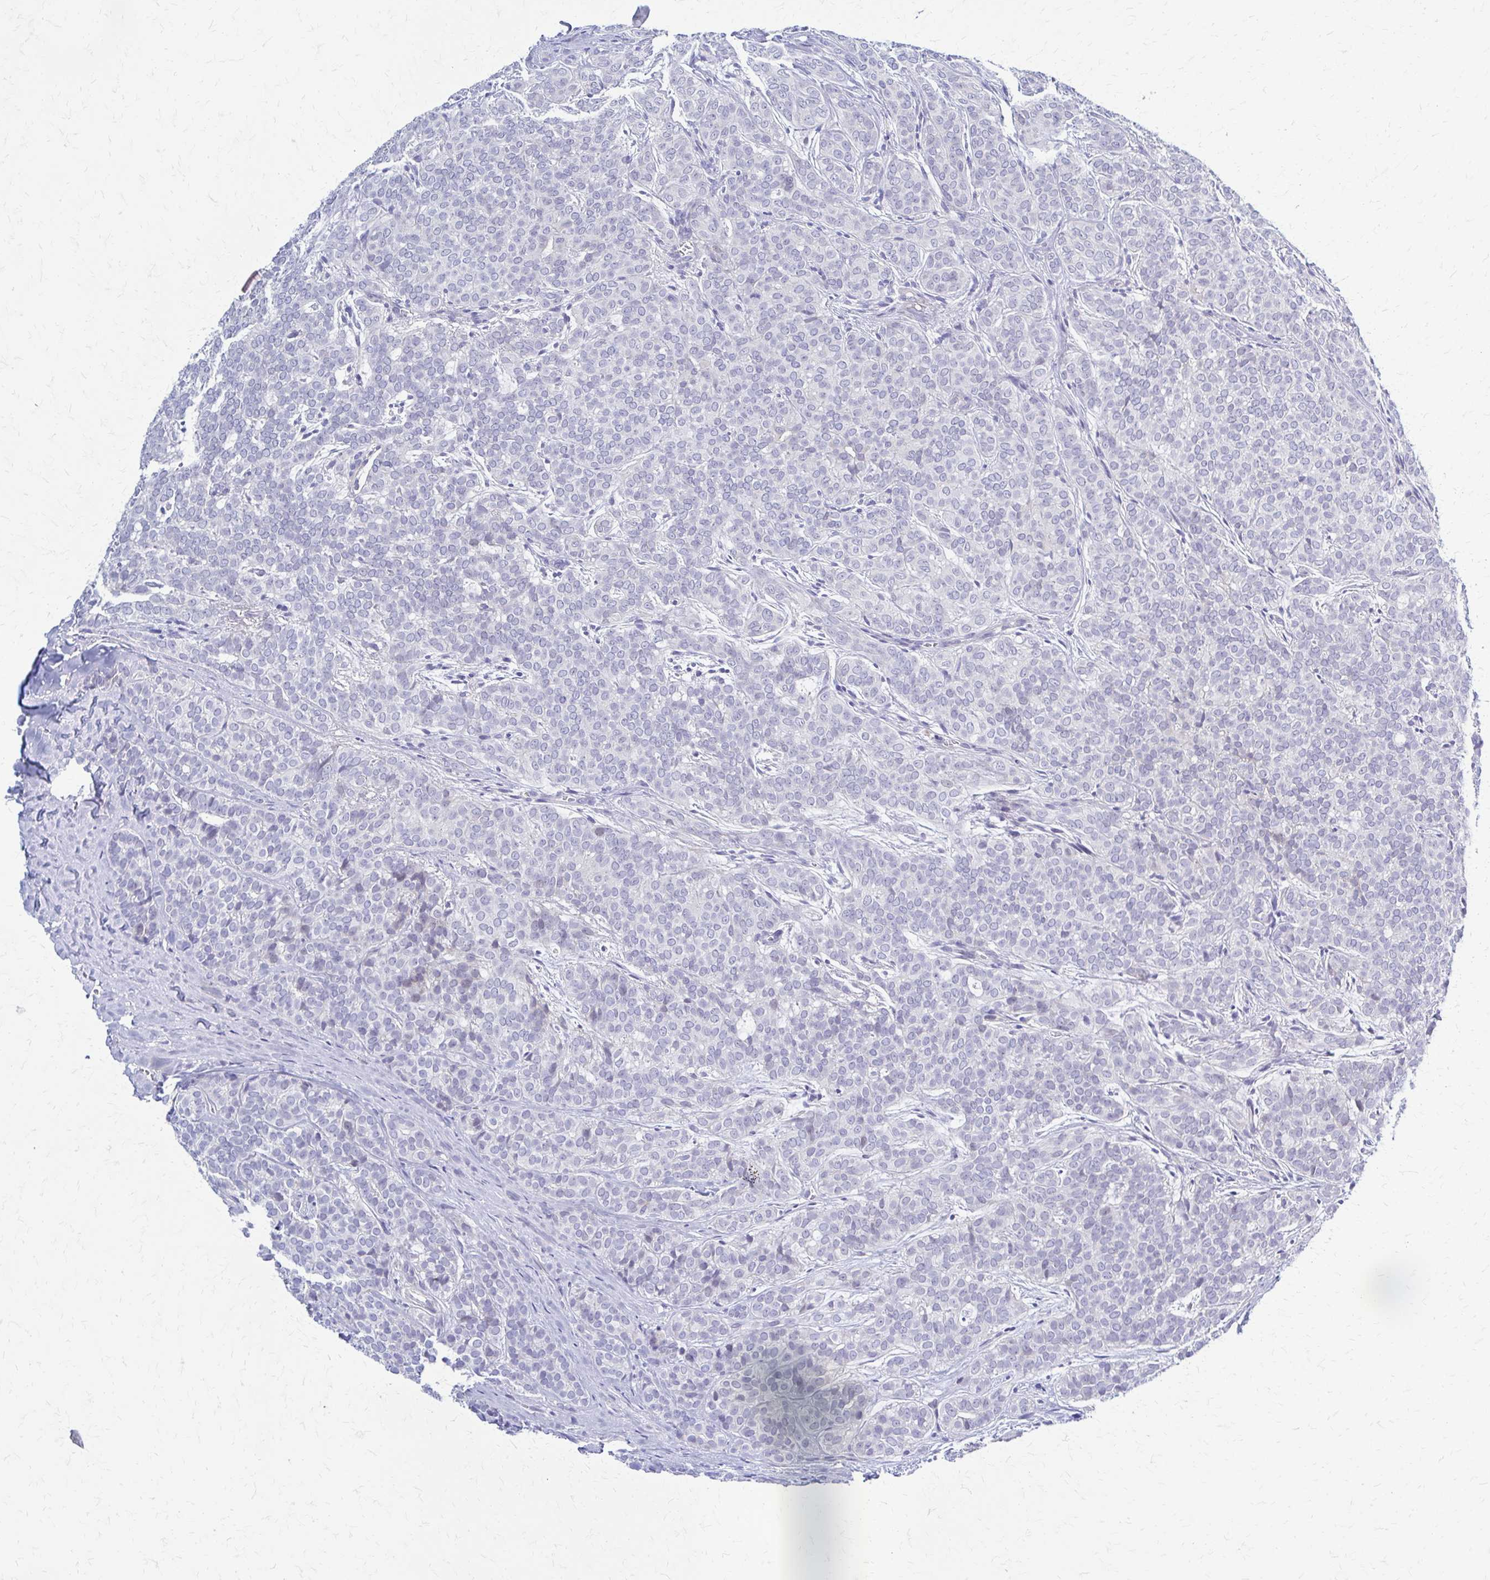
{"staining": {"intensity": "negative", "quantity": "none", "location": "none"}, "tissue": "head and neck cancer", "cell_type": "Tumor cells", "image_type": "cancer", "snomed": [{"axis": "morphology", "description": "Normal tissue, NOS"}, {"axis": "morphology", "description": "Adenocarcinoma, NOS"}, {"axis": "topography", "description": "Oral tissue"}, {"axis": "topography", "description": "Head-Neck"}], "caption": "Immunohistochemistry (IHC) histopathology image of neoplastic tissue: human head and neck cancer stained with DAB exhibits no significant protein positivity in tumor cells.", "gene": "RHOBTB2", "patient": {"sex": "female", "age": 57}}